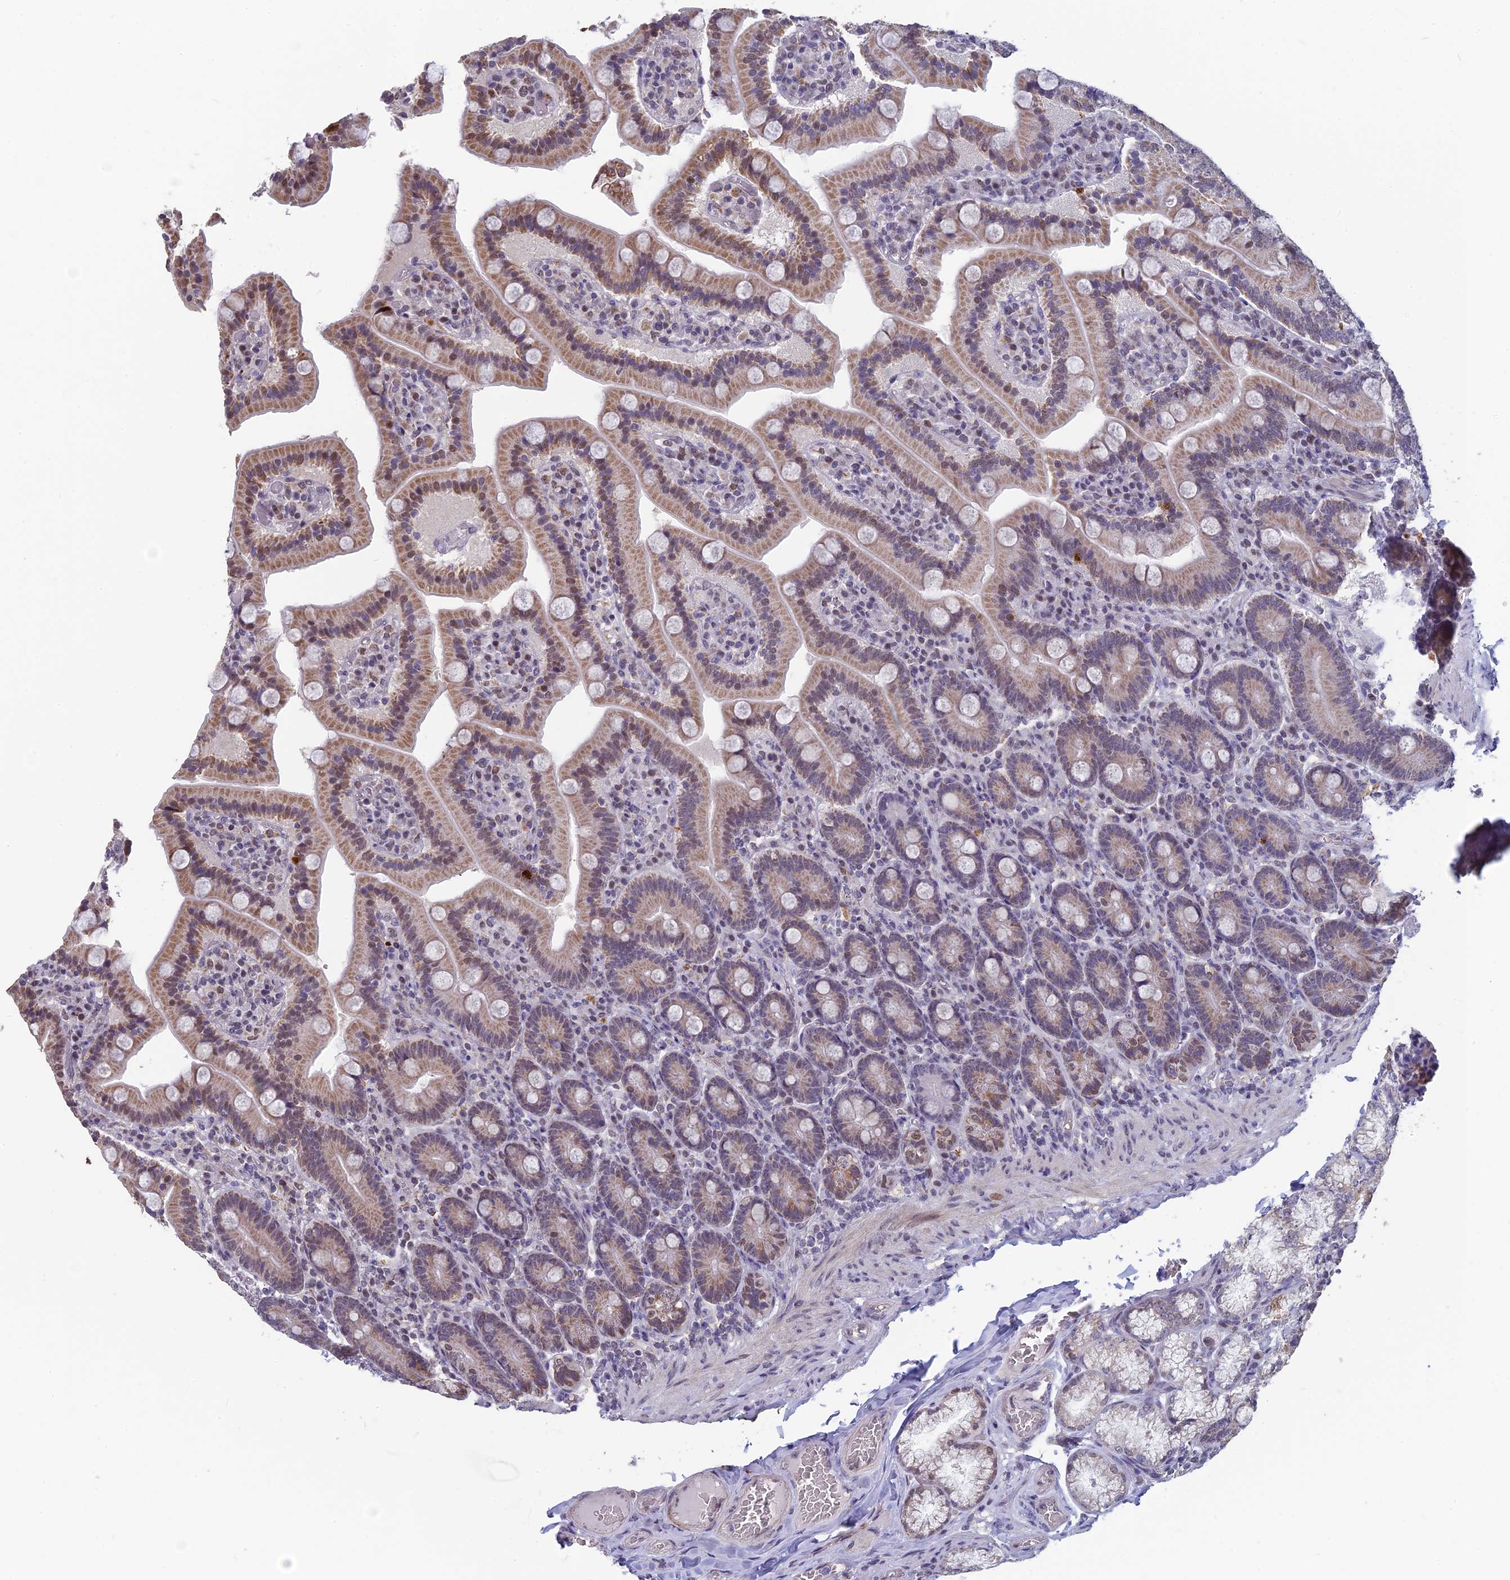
{"staining": {"intensity": "moderate", "quantity": "25%-75%", "location": "cytoplasmic/membranous,nuclear"}, "tissue": "duodenum", "cell_type": "Glandular cells", "image_type": "normal", "snomed": [{"axis": "morphology", "description": "Normal tissue, NOS"}, {"axis": "topography", "description": "Duodenum"}], "caption": "Glandular cells display medium levels of moderate cytoplasmic/membranous,nuclear staining in about 25%-75% of cells in benign duodenum.", "gene": "MT", "patient": {"sex": "female", "age": 62}}